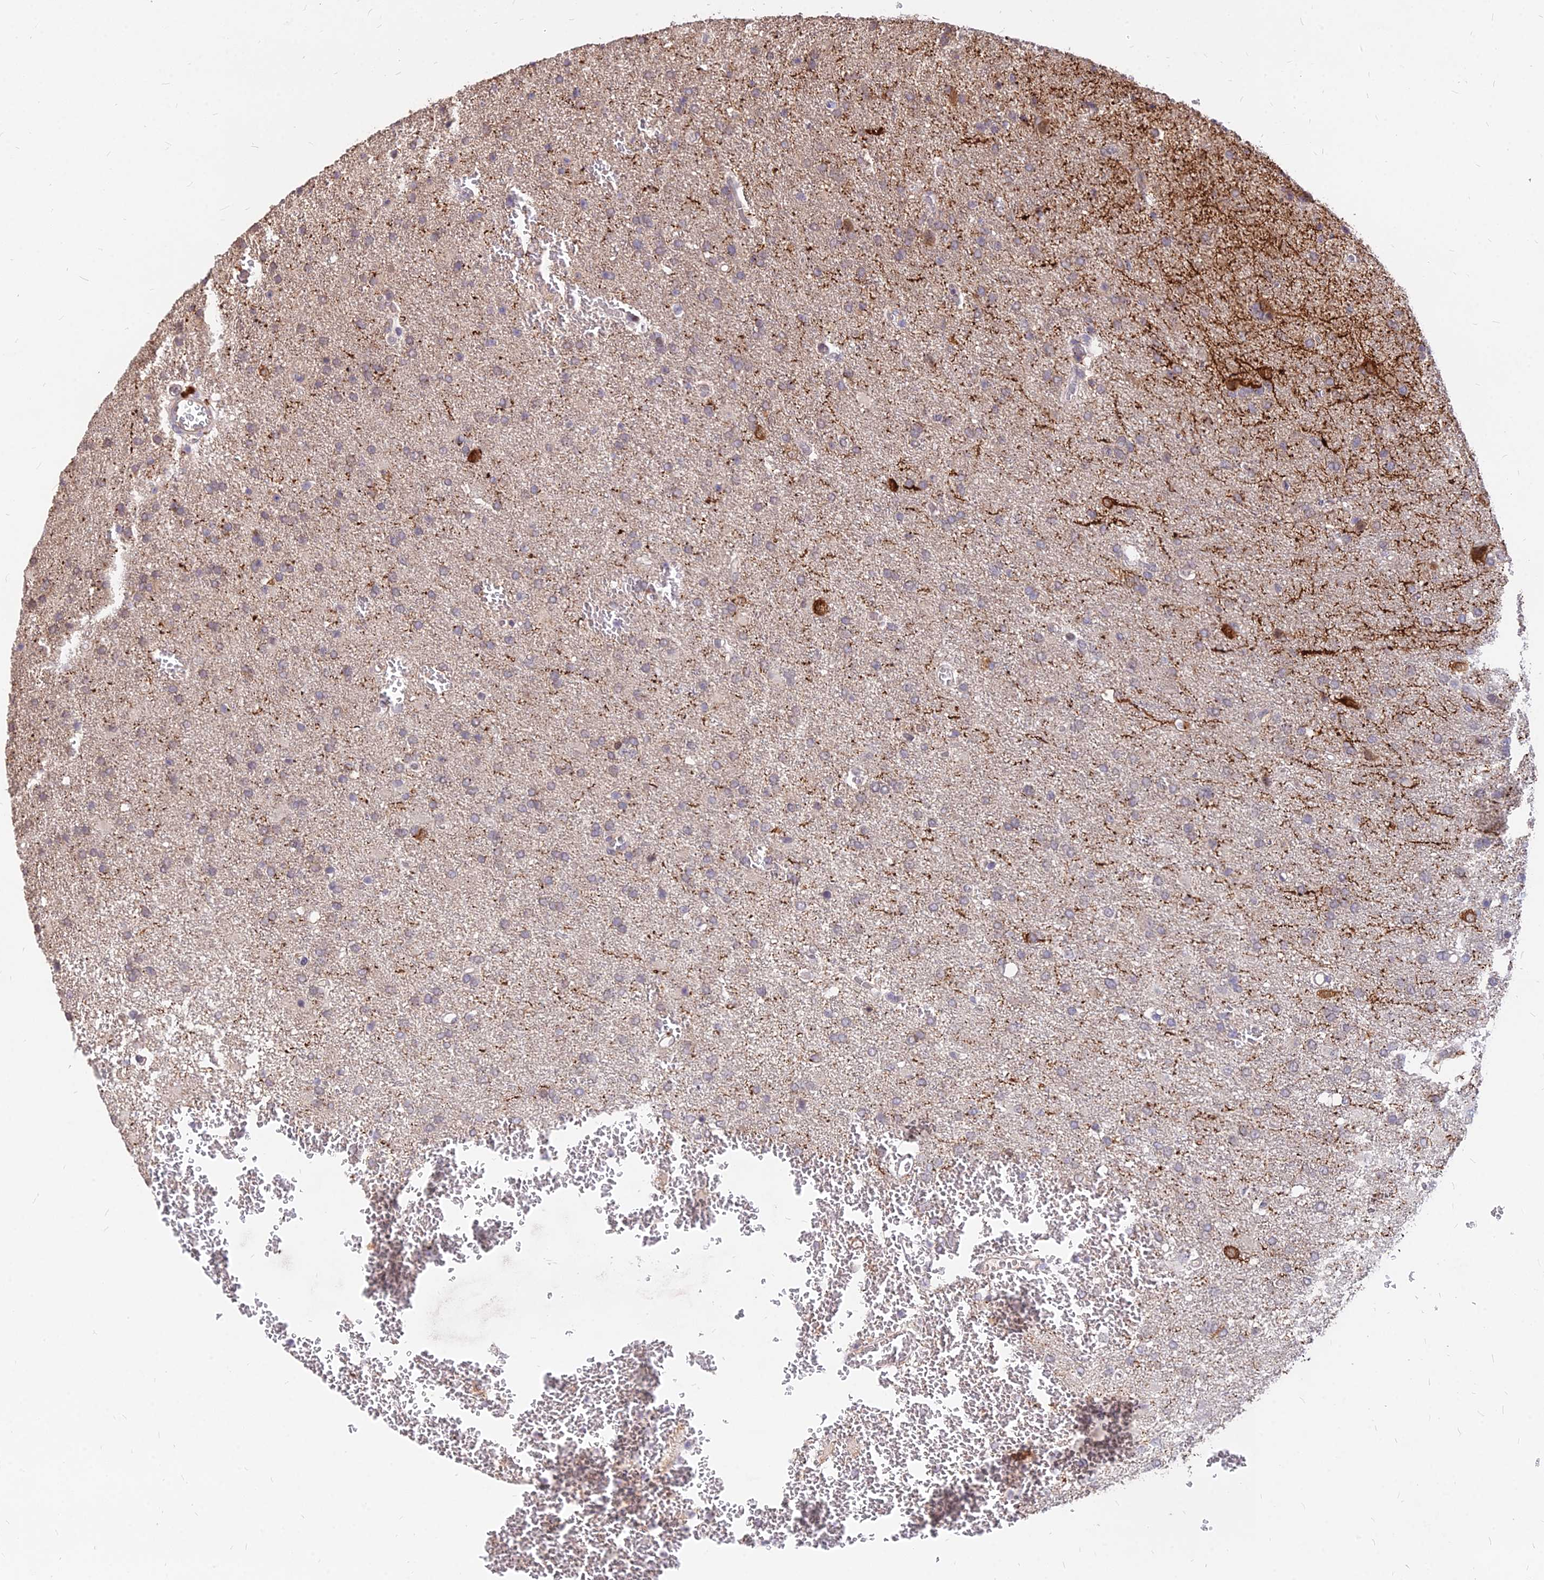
{"staining": {"intensity": "negative", "quantity": "none", "location": "none"}, "tissue": "glioma", "cell_type": "Tumor cells", "image_type": "cancer", "snomed": [{"axis": "morphology", "description": "Glioma, malignant, High grade"}, {"axis": "topography", "description": "Brain"}], "caption": "High power microscopy histopathology image of an immunohistochemistry (IHC) histopathology image of malignant high-grade glioma, revealing no significant expression in tumor cells. (DAB (3,3'-diaminobenzidine) immunohistochemistry visualized using brightfield microscopy, high magnification).", "gene": "C11orf68", "patient": {"sex": "female", "age": 74}}